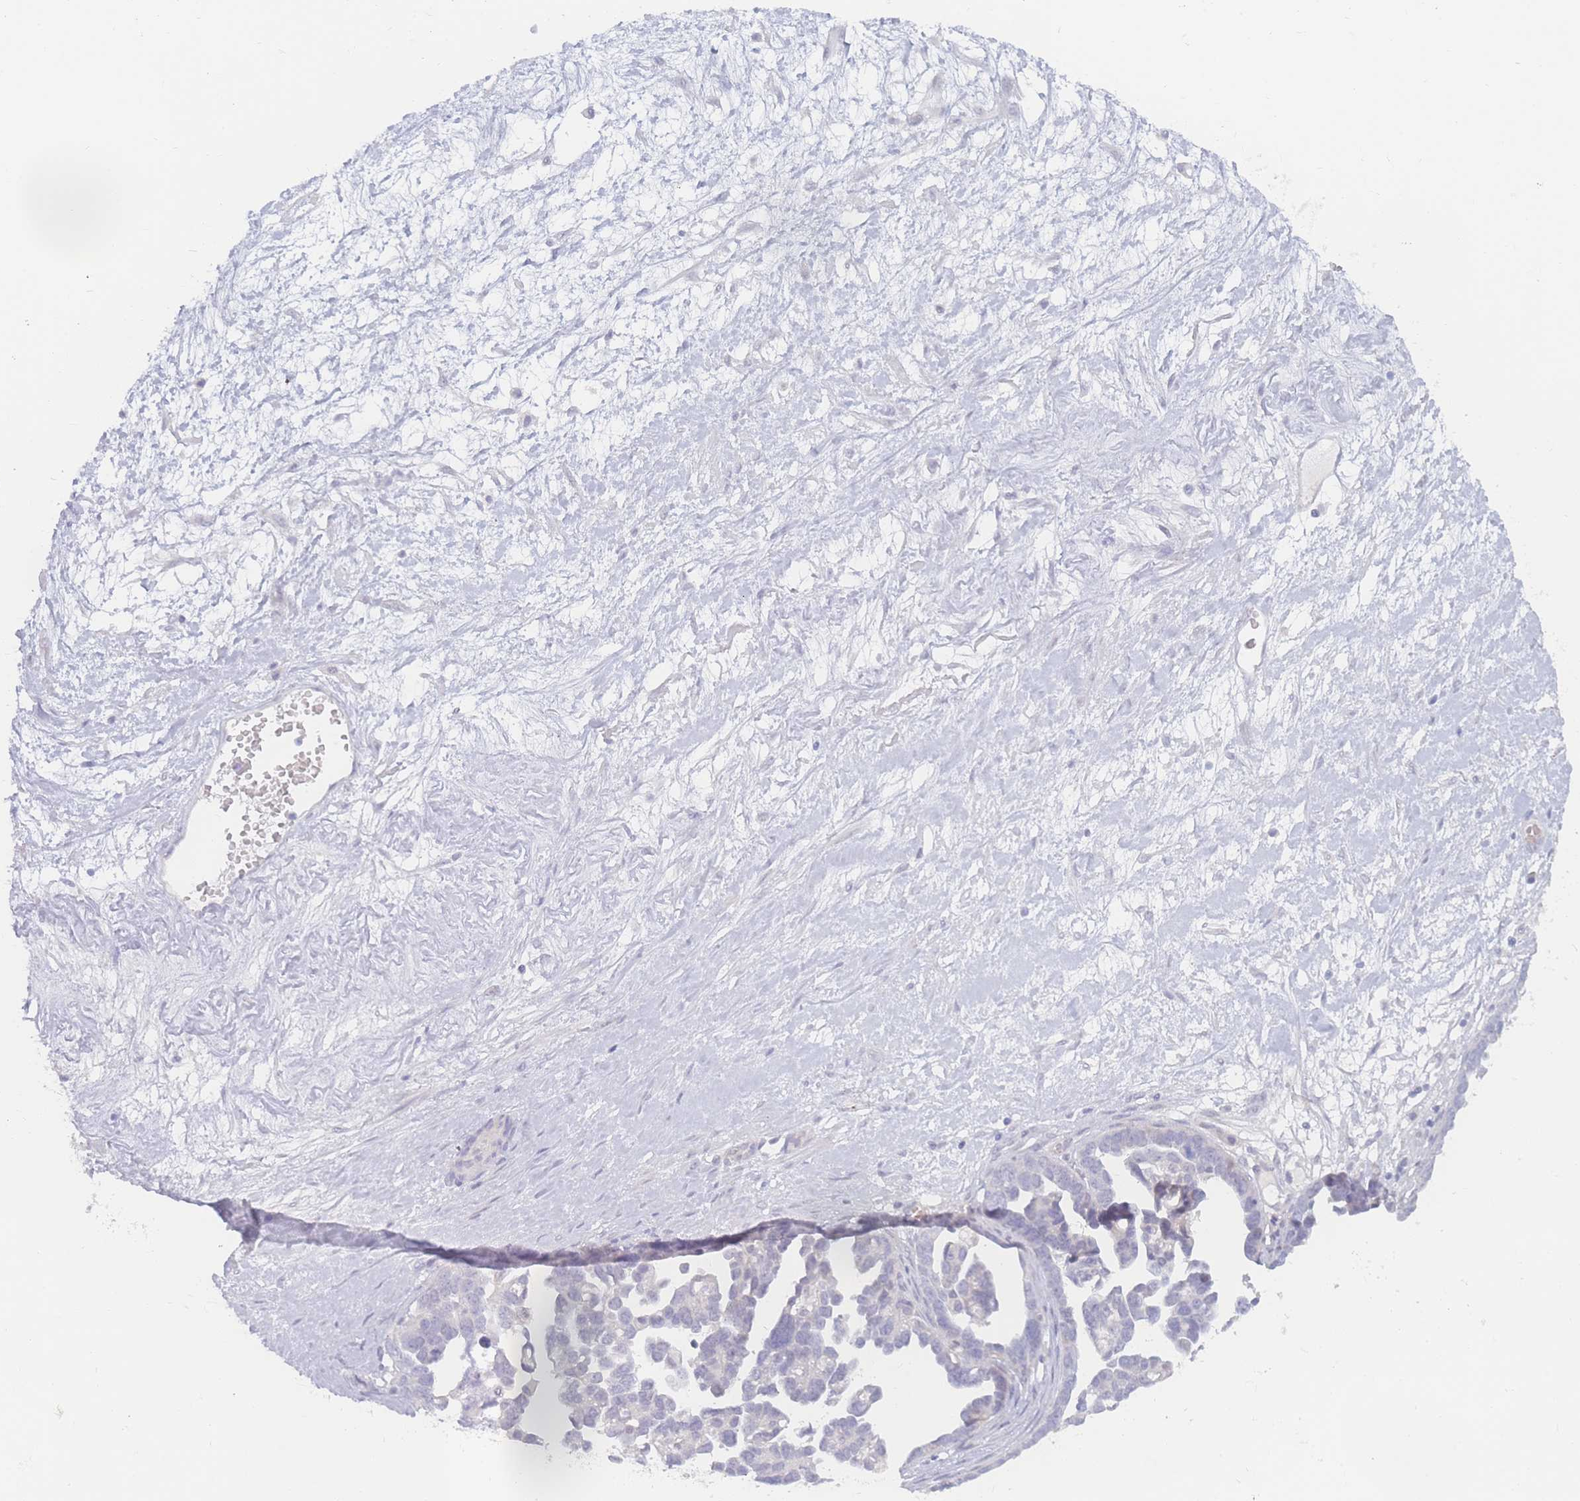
{"staining": {"intensity": "negative", "quantity": "none", "location": "none"}, "tissue": "ovarian cancer", "cell_type": "Tumor cells", "image_type": "cancer", "snomed": [{"axis": "morphology", "description": "Cystadenocarcinoma, serous, NOS"}, {"axis": "topography", "description": "Ovary"}], "caption": "Immunohistochemical staining of ovarian cancer reveals no significant positivity in tumor cells.", "gene": "PRSS22", "patient": {"sex": "female", "age": 54}}